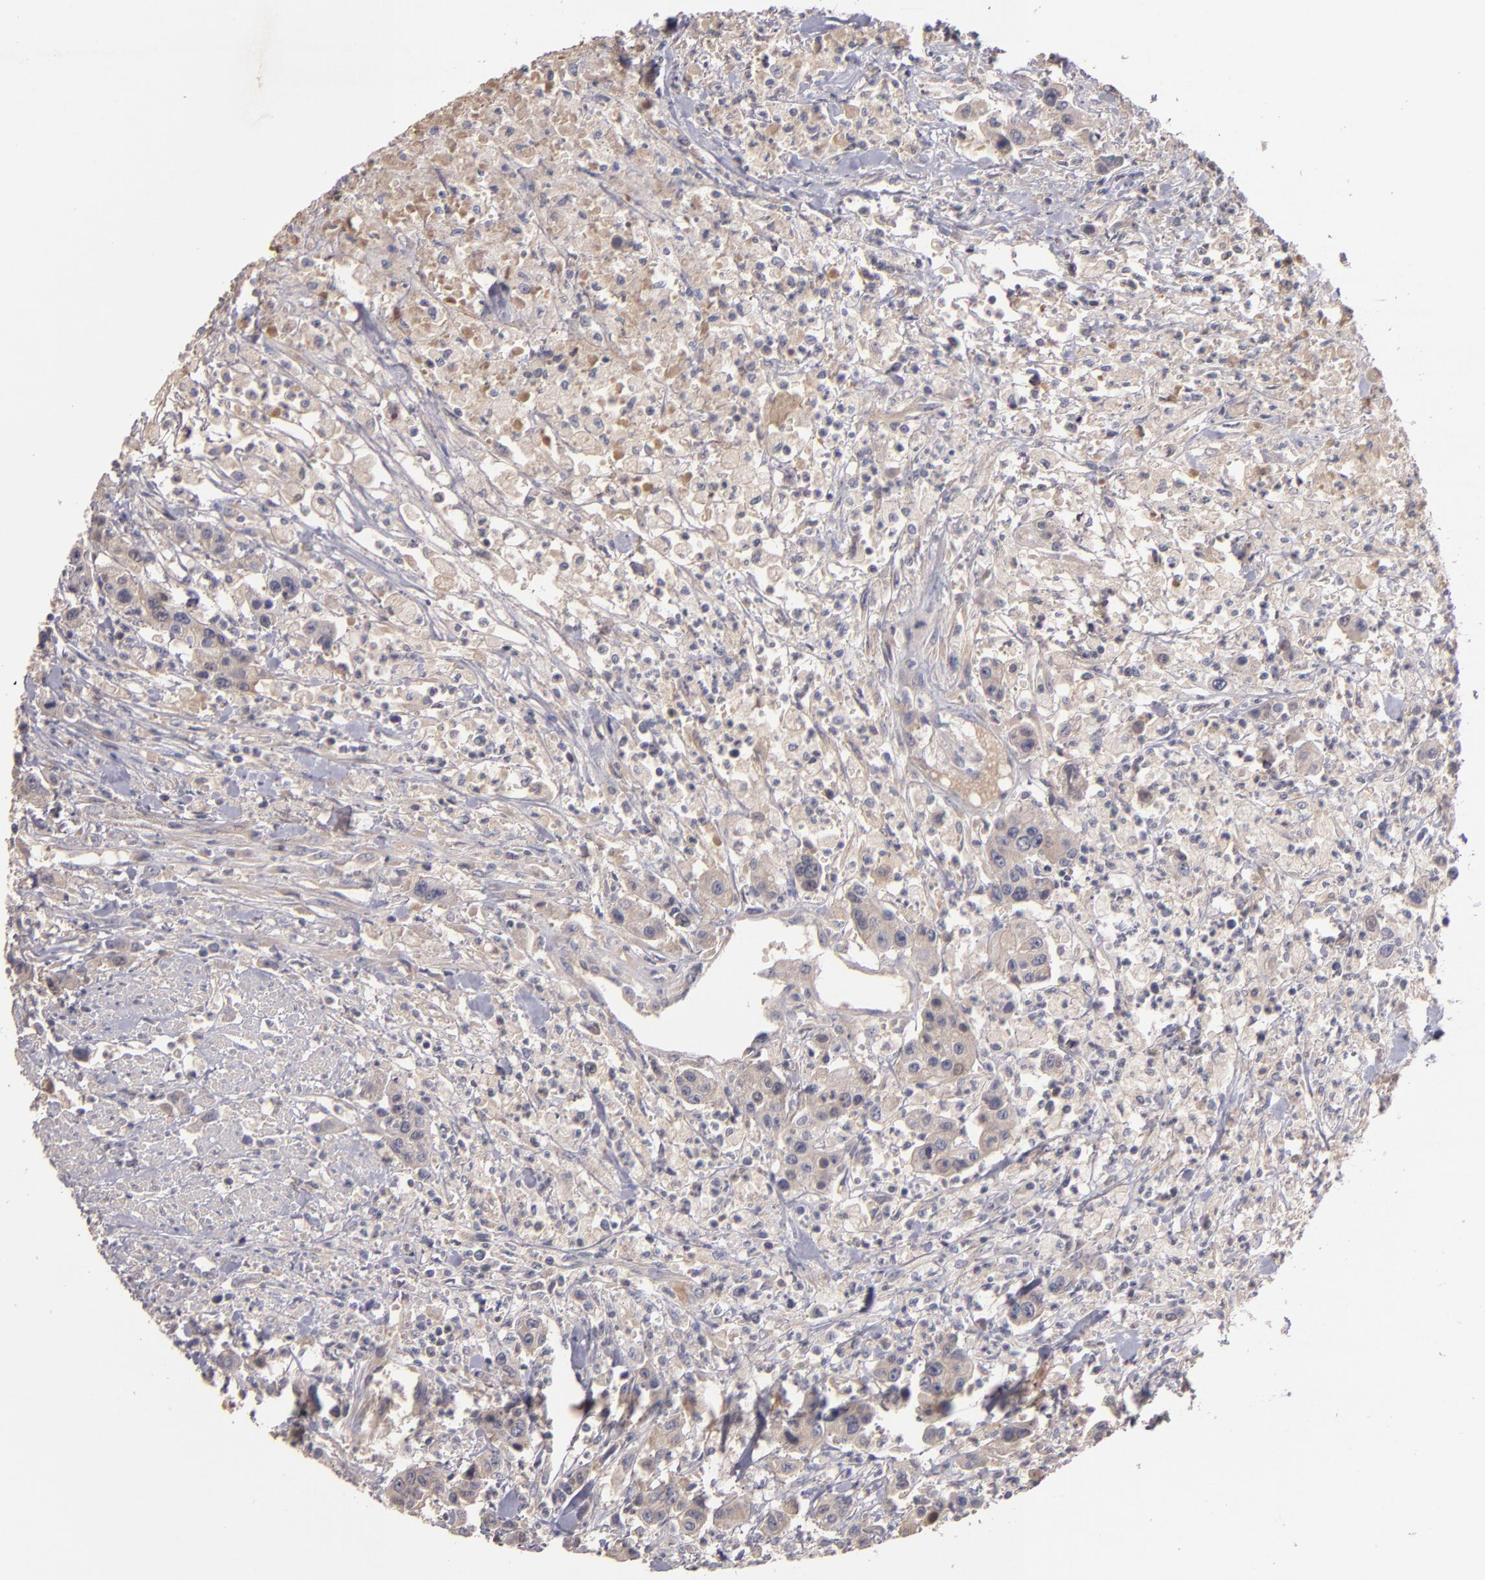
{"staining": {"intensity": "moderate", "quantity": ">75%", "location": "cytoplasmic/membranous"}, "tissue": "urothelial cancer", "cell_type": "Tumor cells", "image_type": "cancer", "snomed": [{"axis": "morphology", "description": "Urothelial carcinoma, High grade"}, {"axis": "topography", "description": "Urinary bladder"}], "caption": "The immunohistochemical stain labels moderate cytoplasmic/membranous expression in tumor cells of high-grade urothelial carcinoma tissue. The staining is performed using DAB (3,3'-diaminobenzidine) brown chromogen to label protein expression. The nuclei are counter-stained blue using hematoxylin.", "gene": "UPF3B", "patient": {"sex": "male", "age": 86}}